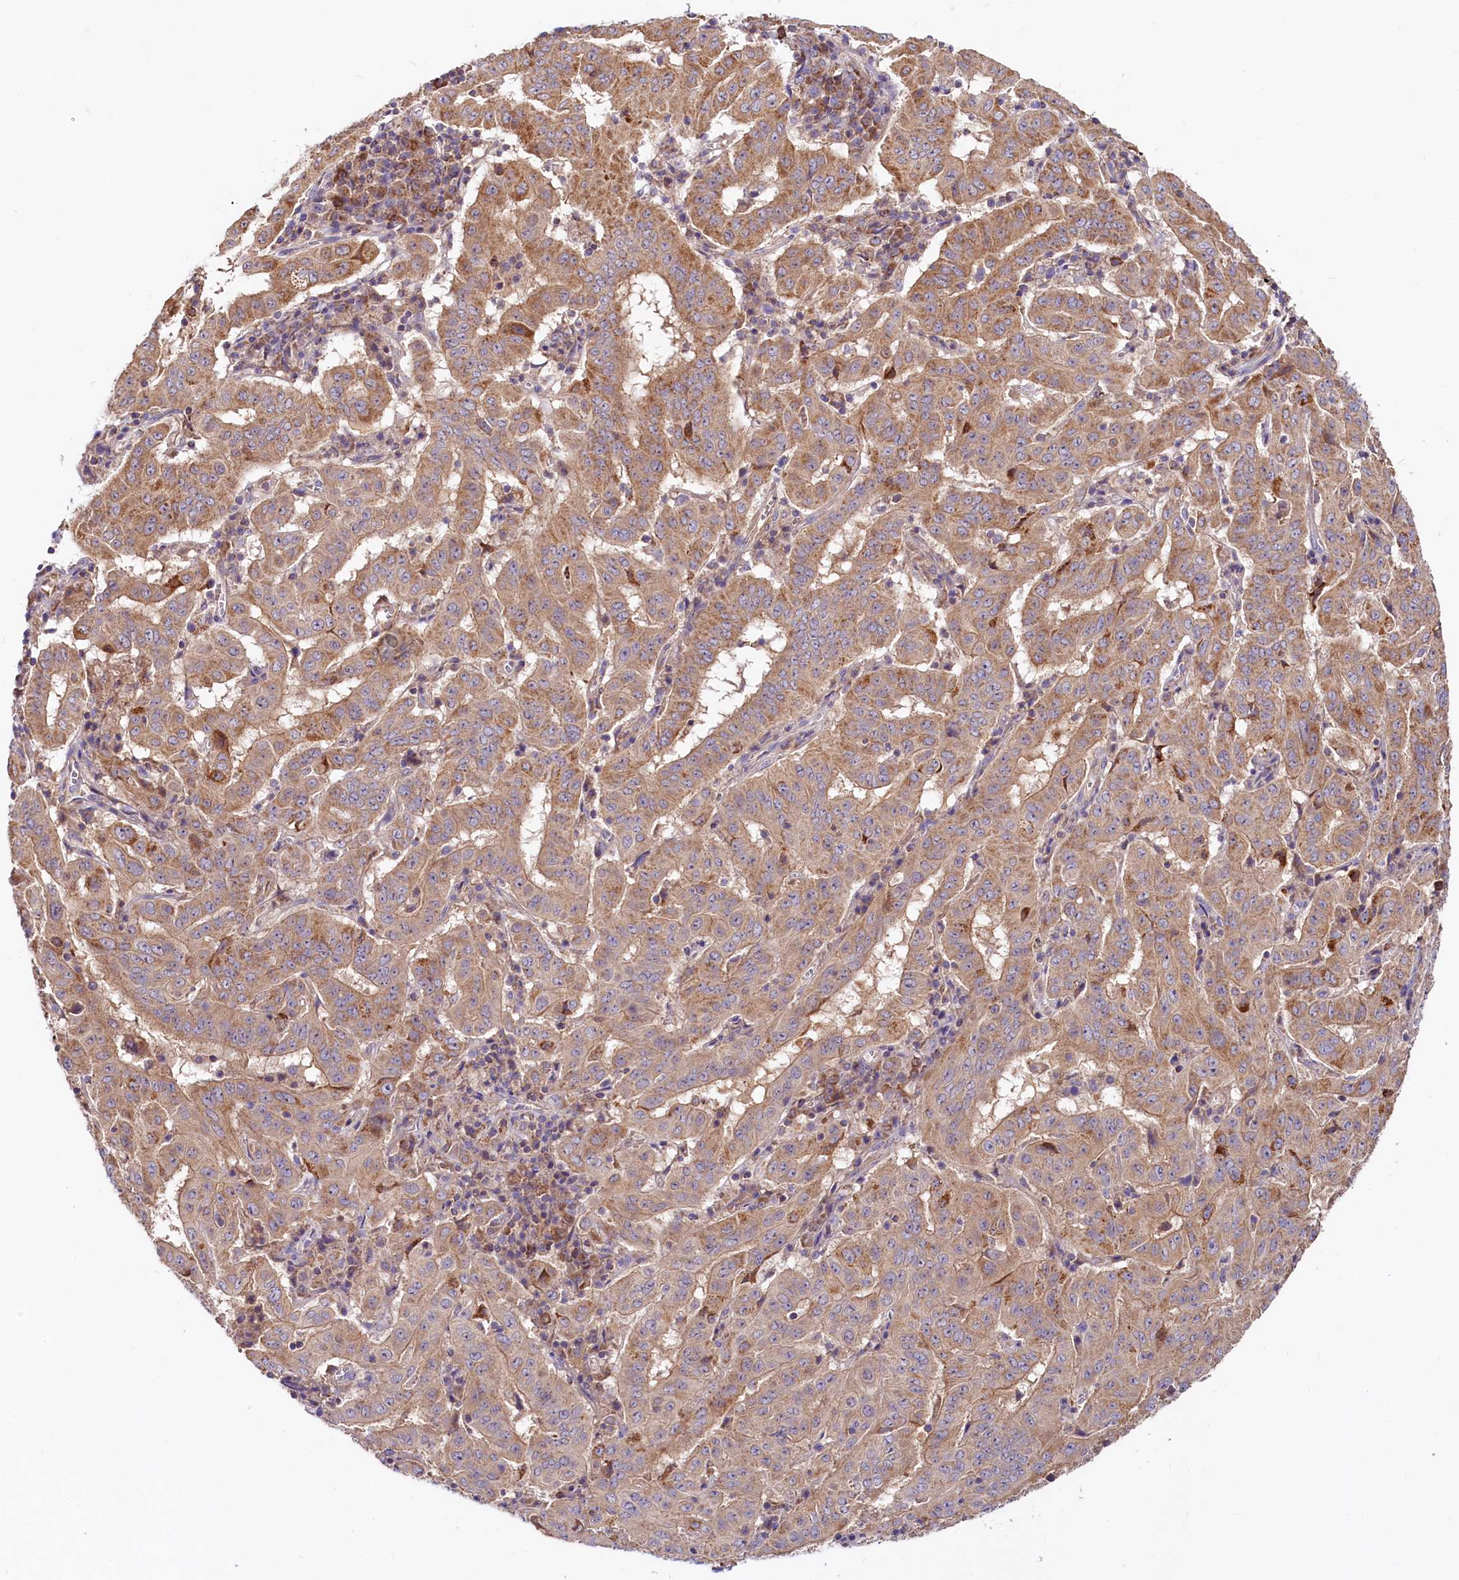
{"staining": {"intensity": "moderate", "quantity": ">75%", "location": "cytoplasmic/membranous"}, "tissue": "pancreatic cancer", "cell_type": "Tumor cells", "image_type": "cancer", "snomed": [{"axis": "morphology", "description": "Adenocarcinoma, NOS"}, {"axis": "topography", "description": "Pancreas"}], "caption": "Immunohistochemical staining of pancreatic cancer (adenocarcinoma) exhibits medium levels of moderate cytoplasmic/membranous protein staining in about >75% of tumor cells.", "gene": "CIAO3", "patient": {"sex": "male", "age": 63}}